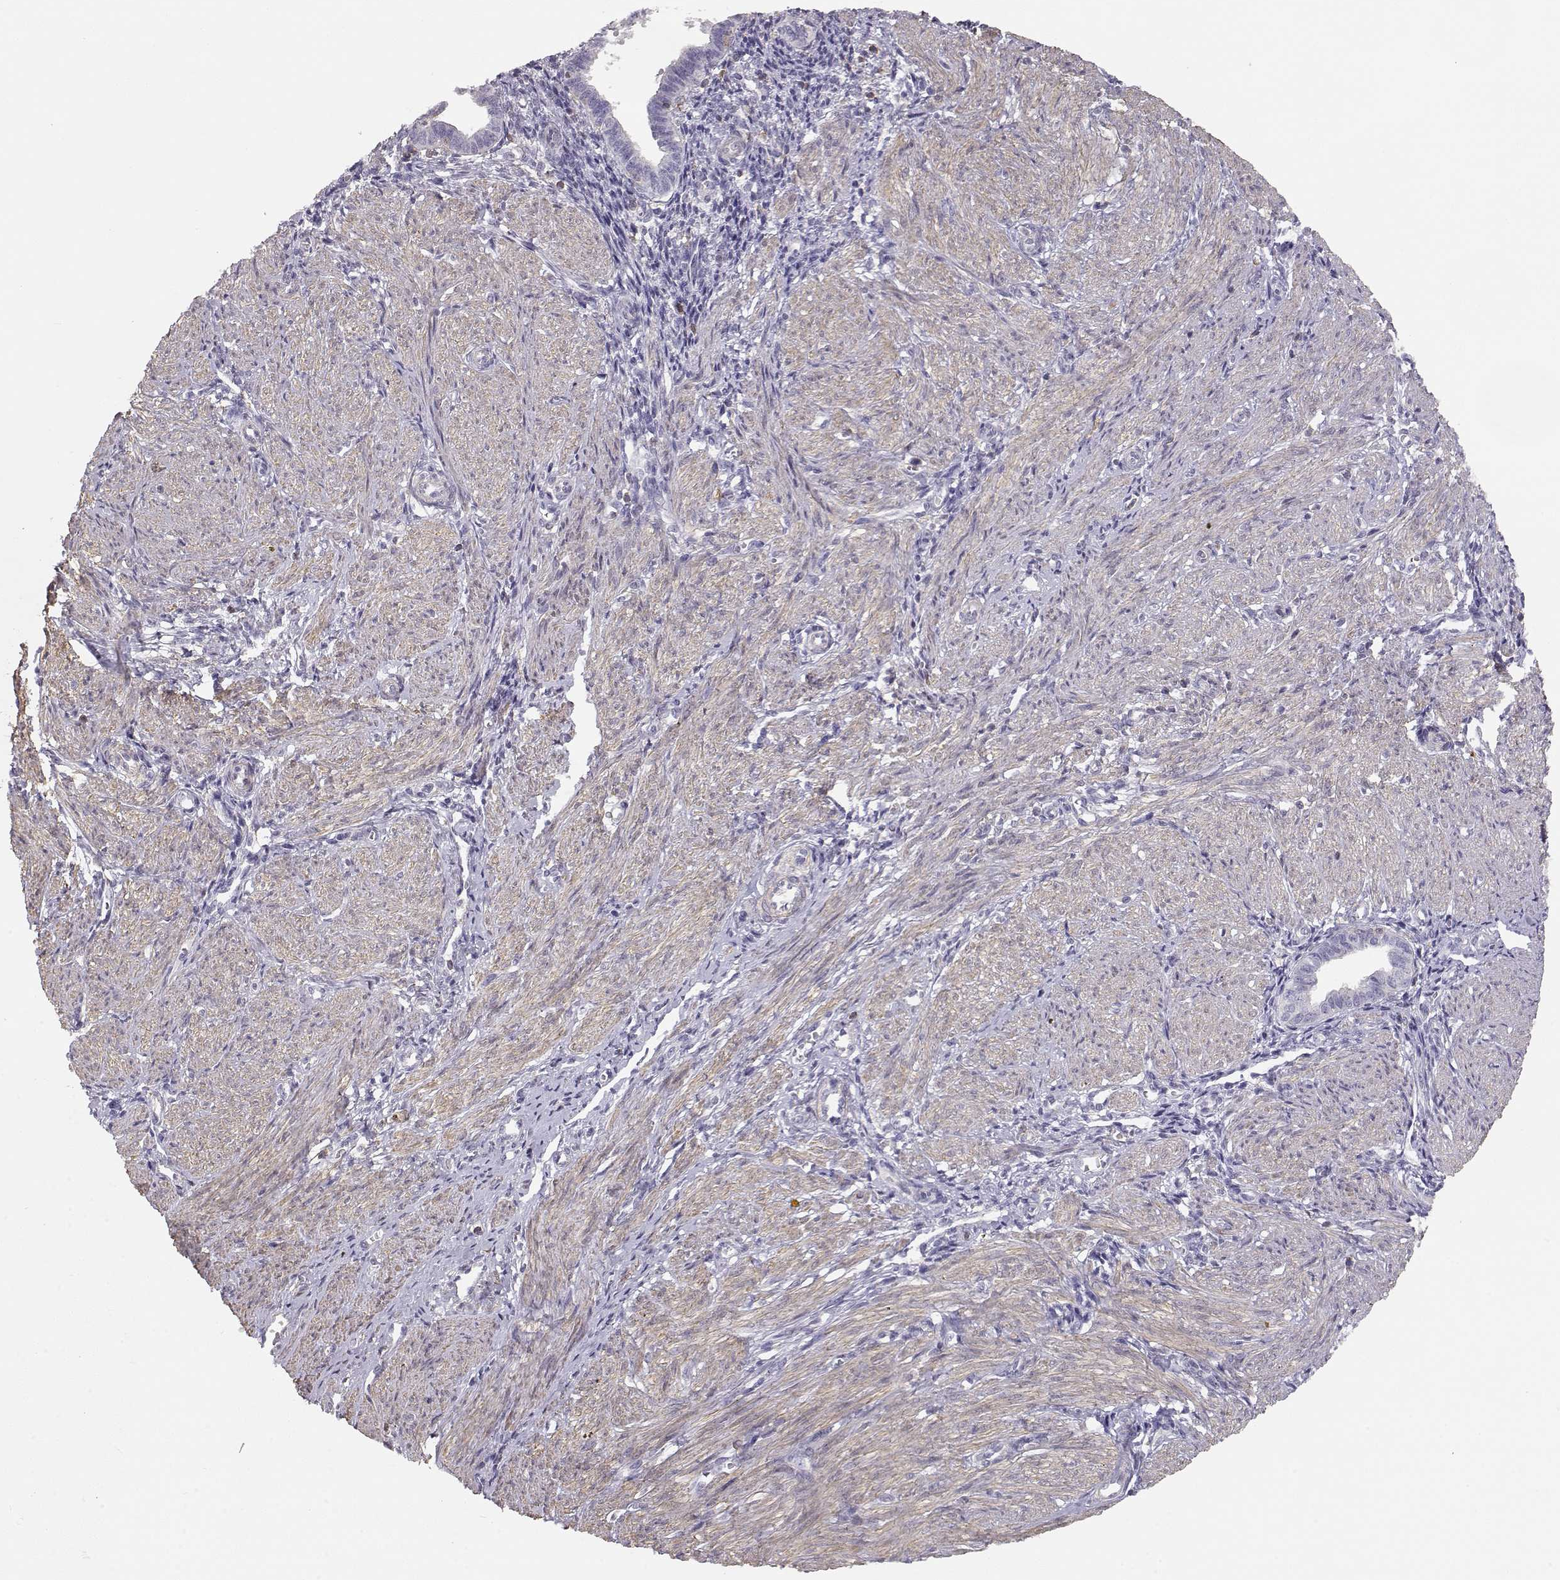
{"staining": {"intensity": "negative", "quantity": "none", "location": "none"}, "tissue": "endometrium", "cell_type": "Cells in endometrial stroma", "image_type": "normal", "snomed": [{"axis": "morphology", "description": "Normal tissue, NOS"}, {"axis": "topography", "description": "Endometrium"}], "caption": "Immunohistochemistry (IHC) micrograph of unremarkable human endometrium stained for a protein (brown), which demonstrates no expression in cells in endometrial stroma.", "gene": "DAPL1", "patient": {"sex": "female", "age": 37}}